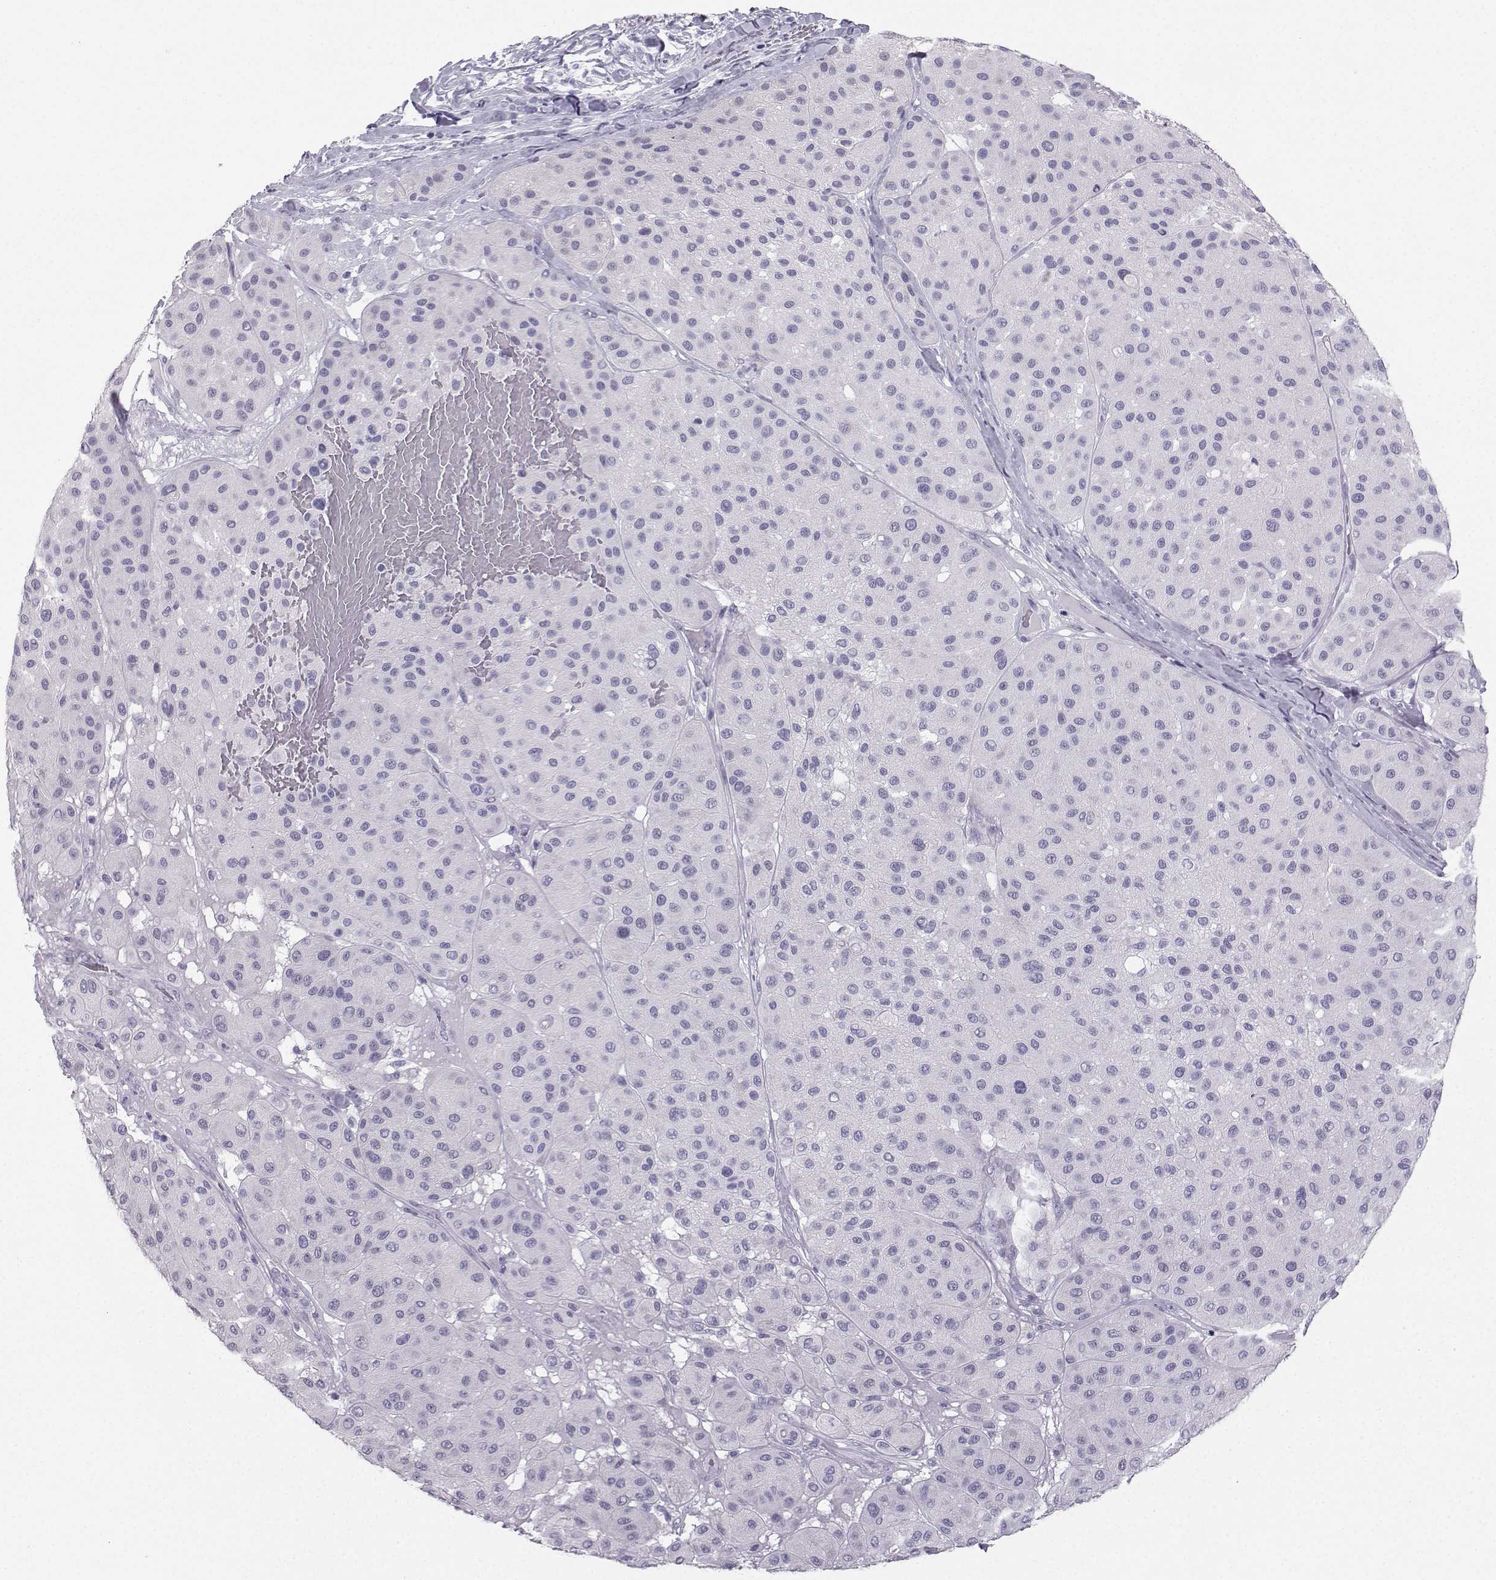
{"staining": {"intensity": "negative", "quantity": "none", "location": "none"}, "tissue": "melanoma", "cell_type": "Tumor cells", "image_type": "cancer", "snomed": [{"axis": "morphology", "description": "Malignant melanoma, Metastatic site"}, {"axis": "topography", "description": "Smooth muscle"}], "caption": "High power microscopy photomicrograph of an immunohistochemistry (IHC) micrograph of melanoma, revealing no significant staining in tumor cells.", "gene": "IQCD", "patient": {"sex": "male", "age": 41}}